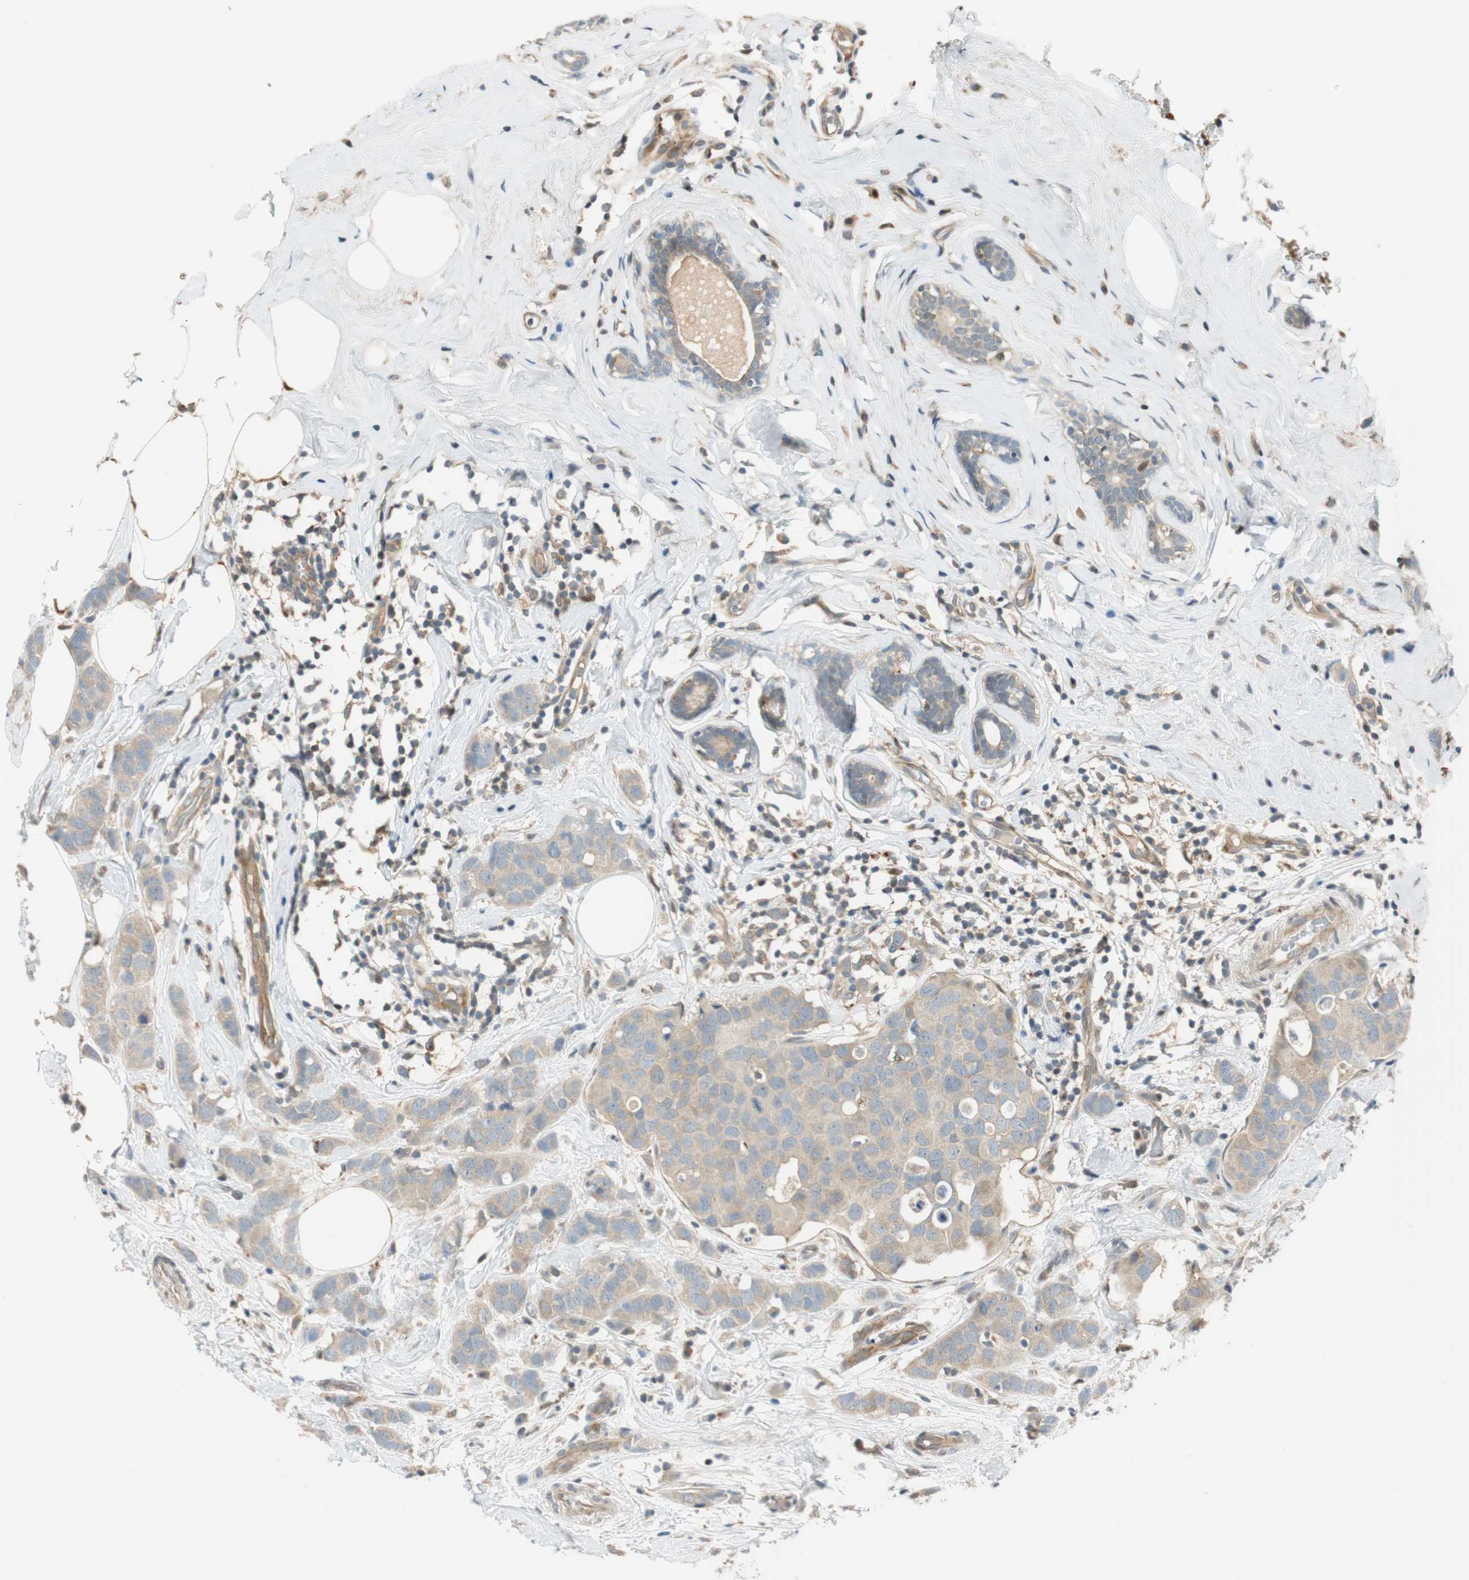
{"staining": {"intensity": "weak", "quantity": ">75%", "location": "cytoplasmic/membranous"}, "tissue": "breast cancer", "cell_type": "Tumor cells", "image_type": "cancer", "snomed": [{"axis": "morphology", "description": "Normal tissue, NOS"}, {"axis": "morphology", "description": "Duct carcinoma"}, {"axis": "topography", "description": "Breast"}], "caption": "Immunohistochemistry (IHC) photomicrograph of breast invasive ductal carcinoma stained for a protein (brown), which exhibits low levels of weak cytoplasmic/membranous staining in approximately >75% of tumor cells.", "gene": "GATD1", "patient": {"sex": "female", "age": 50}}